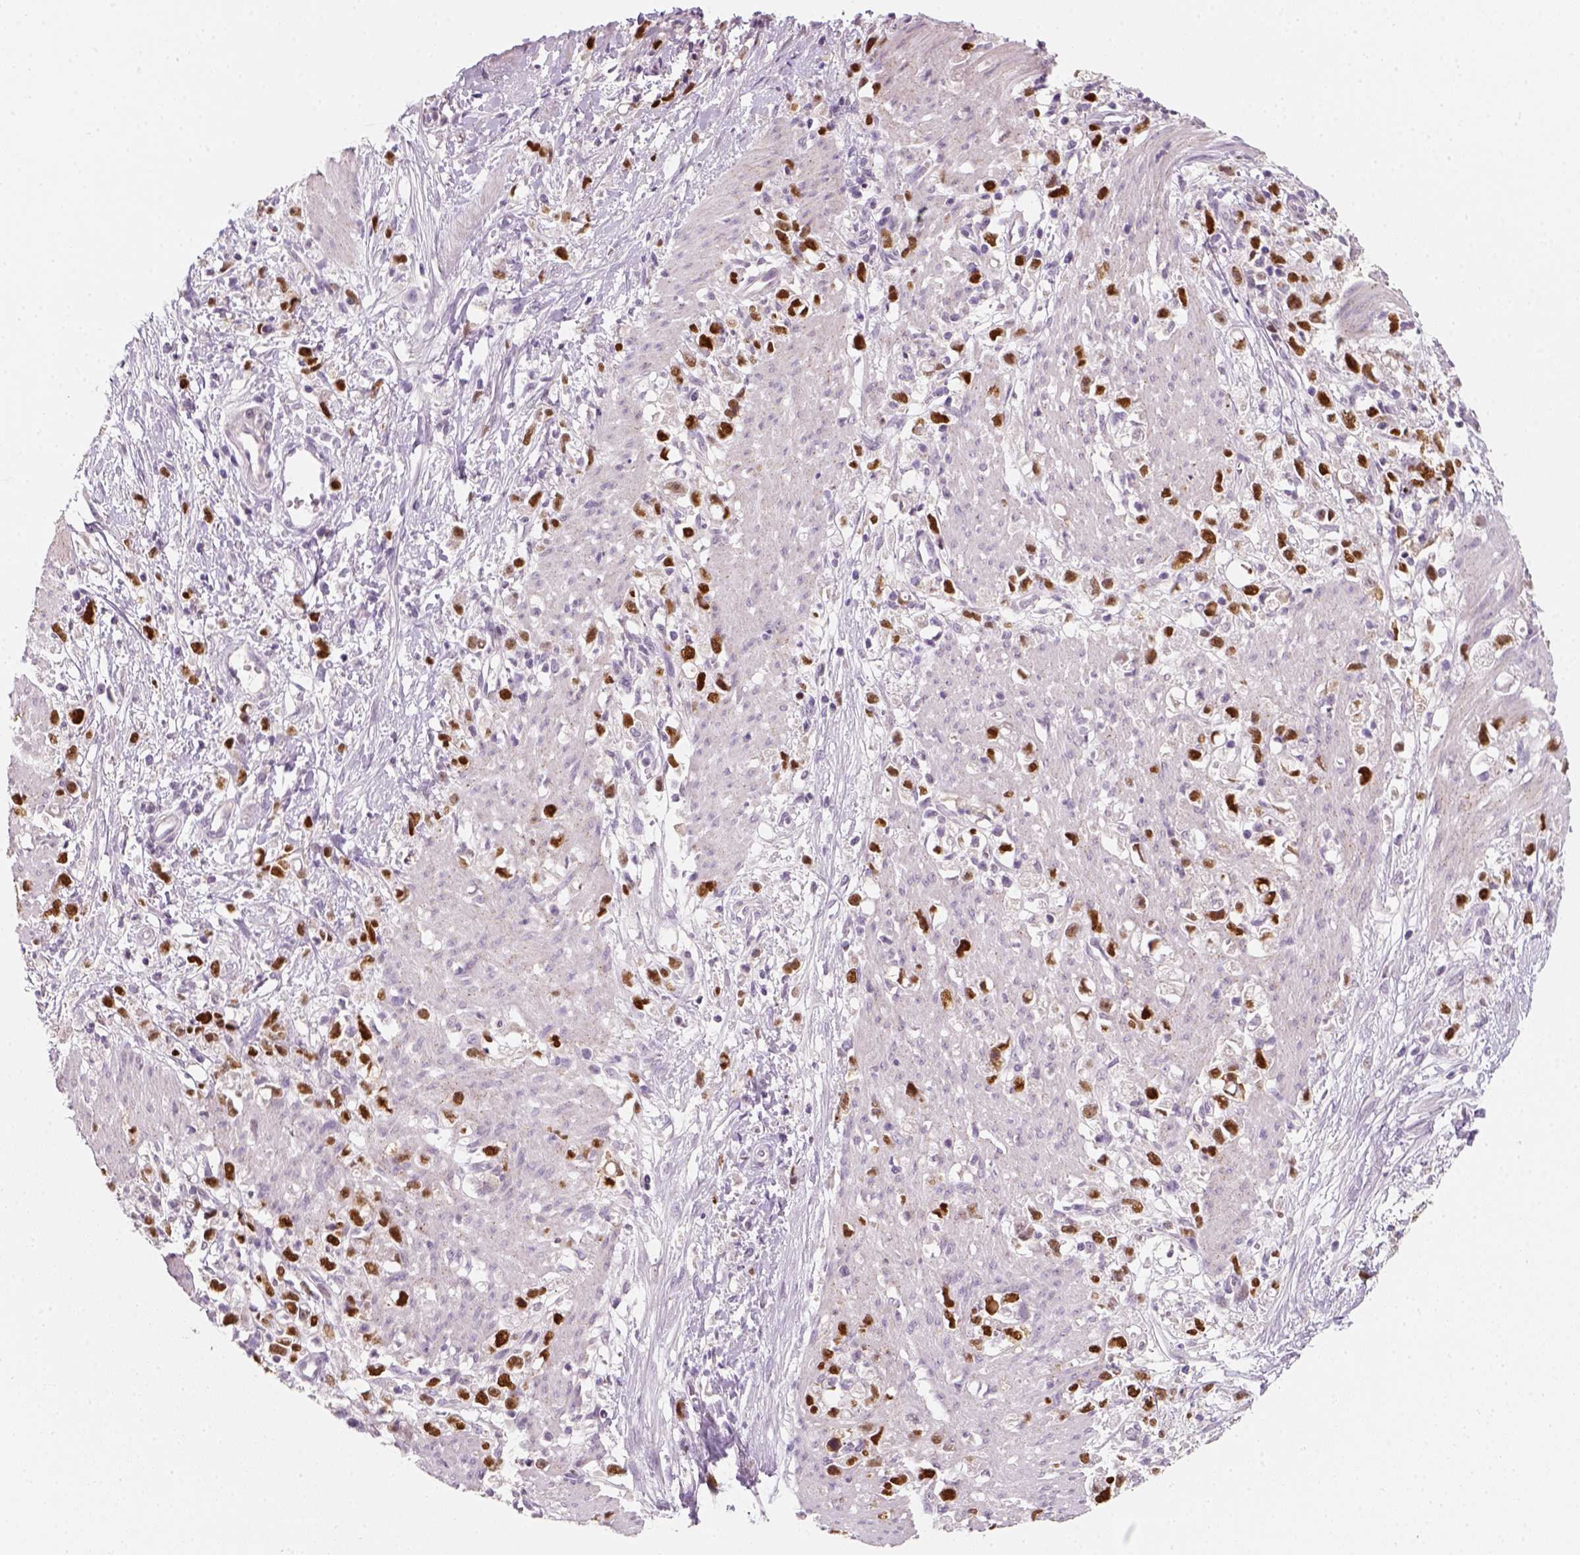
{"staining": {"intensity": "strong", "quantity": ">75%", "location": "nuclear"}, "tissue": "stomach cancer", "cell_type": "Tumor cells", "image_type": "cancer", "snomed": [{"axis": "morphology", "description": "Adenocarcinoma, NOS"}, {"axis": "topography", "description": "Stomach"}], "caption": "Protein expression analysis of human stomach adenocarcinoma reveals strong nuclear expression in about >75% of tumor cells.", "gene": "TP53", "patient": {"sex": "female", "age": 59}}